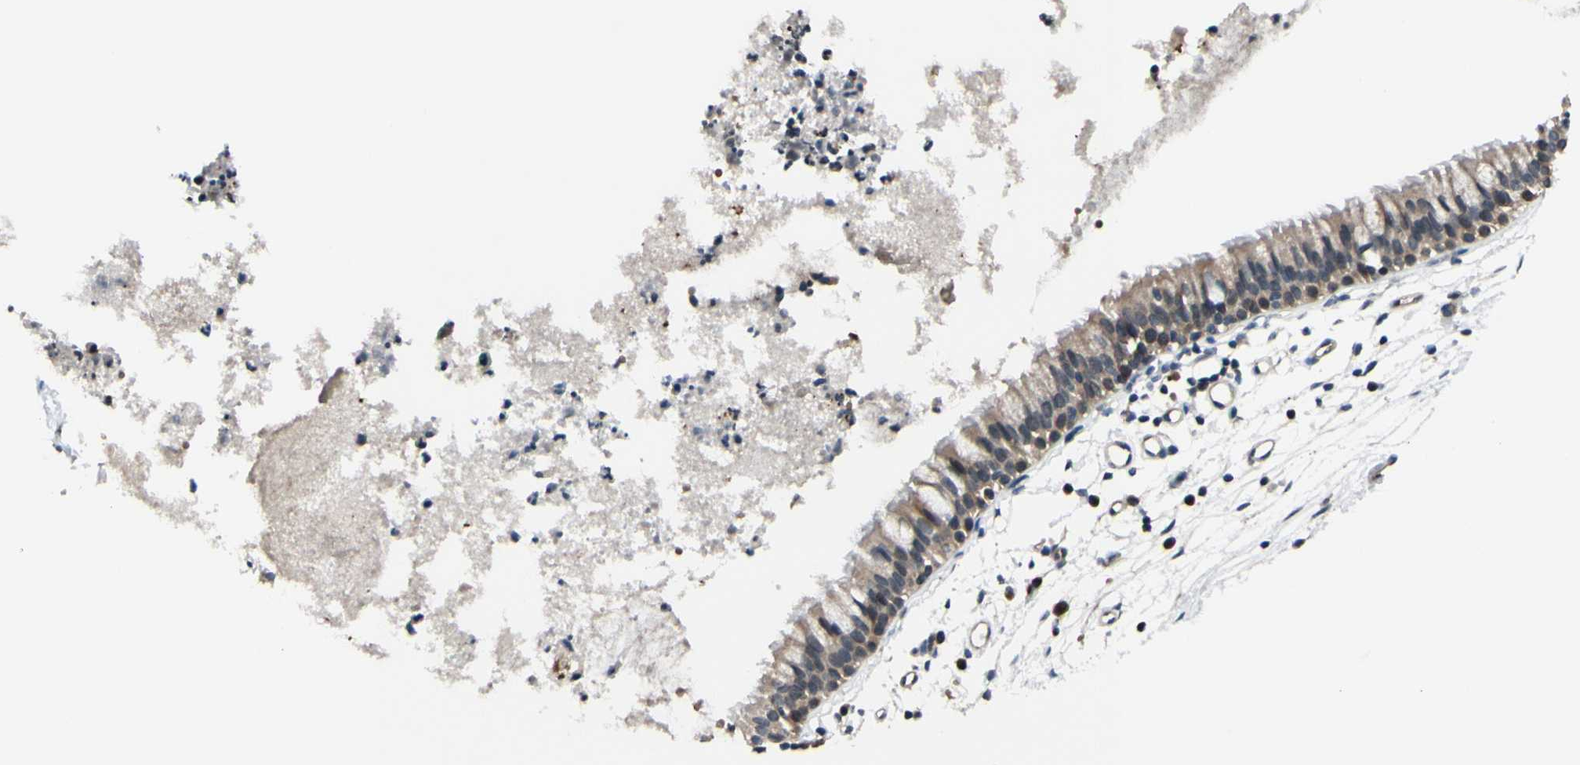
{"staining": {"intensity": "moderate", "quantity": ">75%", "location": "cytoplasmic/membranous"}, "tissue": "nasopharynx", "cell_type": "Respiratory epithelial cells", "image_type": "normal", "snomed": [{"axis": "morphology", "description": "Normal tissue, NOS"}, {"axis": "topography", "description": "Nasopharynx"}], "caption": "This photomicrograph exhibits immunohistochemistry (IHC) staining of benign human nasopharynx, with medium moderate cytoplasmic/membranous staining in about >75% of respiratory epithelial cells.", "gene": "FGF10", "patient": {"sex": "male", "age": 21}}